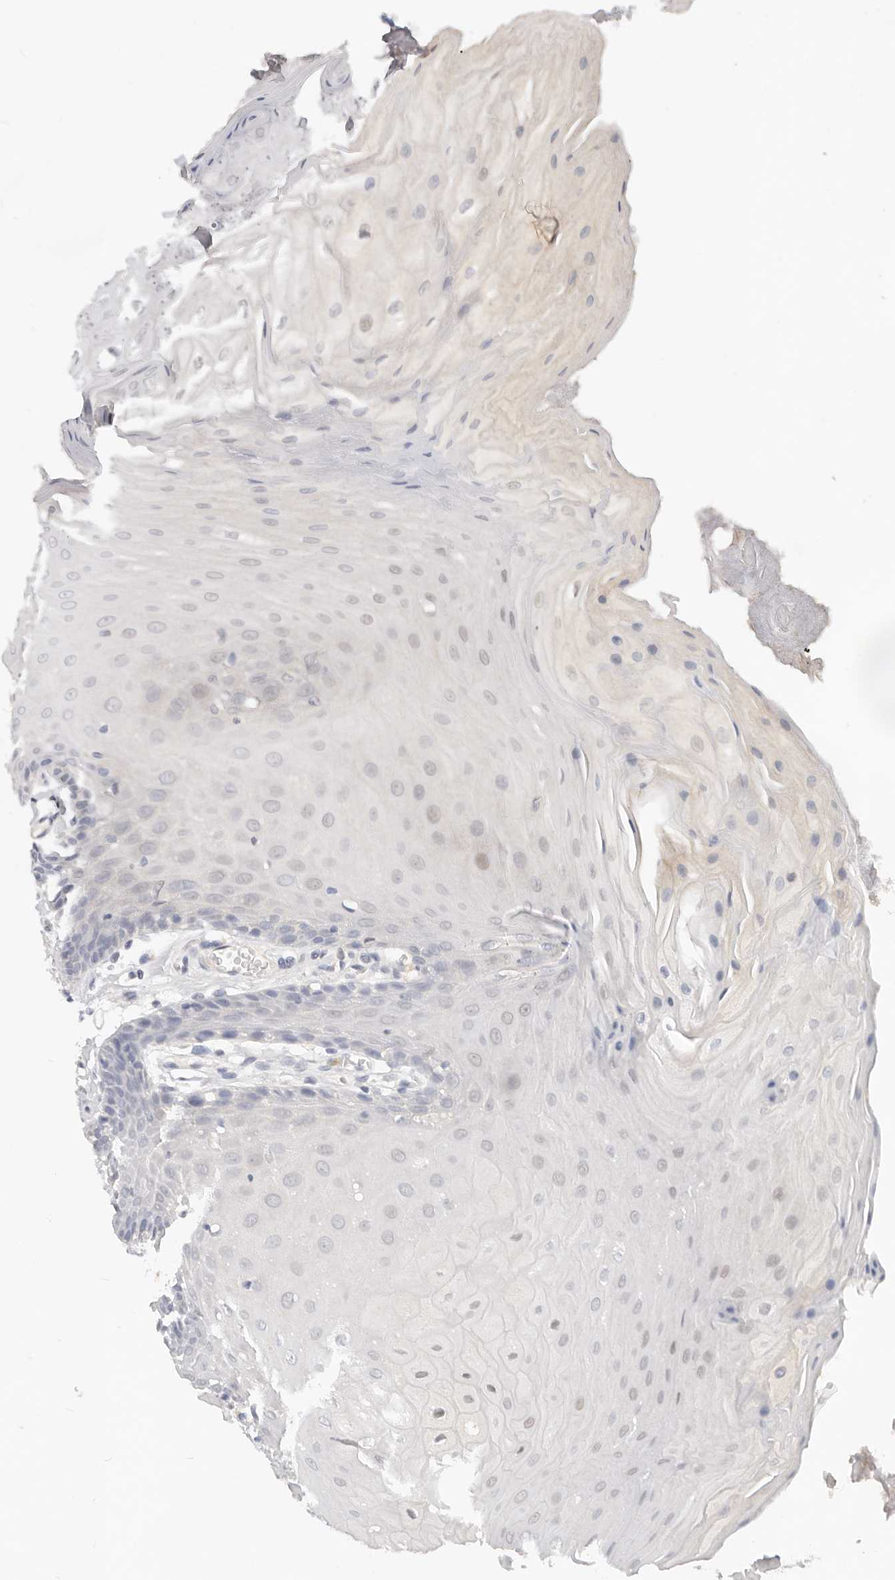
{"staining": {"intensity": "weak", "quantity": "<25%", "location": "cytoplasmic/membranous"}, "tissue": "oral mucosa", "cell_type": "Squamous epithelial cells", "image_type": "normal", "snomed": [{"axis": "morphology", "description": "Normal tissue, NOS"}, {"axis": "morphology", "description": "Squamous cell carcinoma, NOS"}, {"axis": "topography", "description": "Skeletal muscle"}, {"axis": "topography", "description": "Oral tissue"}, {"axis": "topography", "description": "Salivary gland"}, {"axis": "topography", "description": "Head-Neck"}], "caption": "A photomicrograph of oral mucosa stained for a protein reveals no brown staining in squamous epithelial cells. The staining was performed using DAB (3,3'-diaminobenzidine) to visualize the protein expression in brown, while the nuclei were stained in blue with hematoxylin (Magnification: 20x).", "gene": "USP49", "patient": {"sex": "male", "age": 54}}